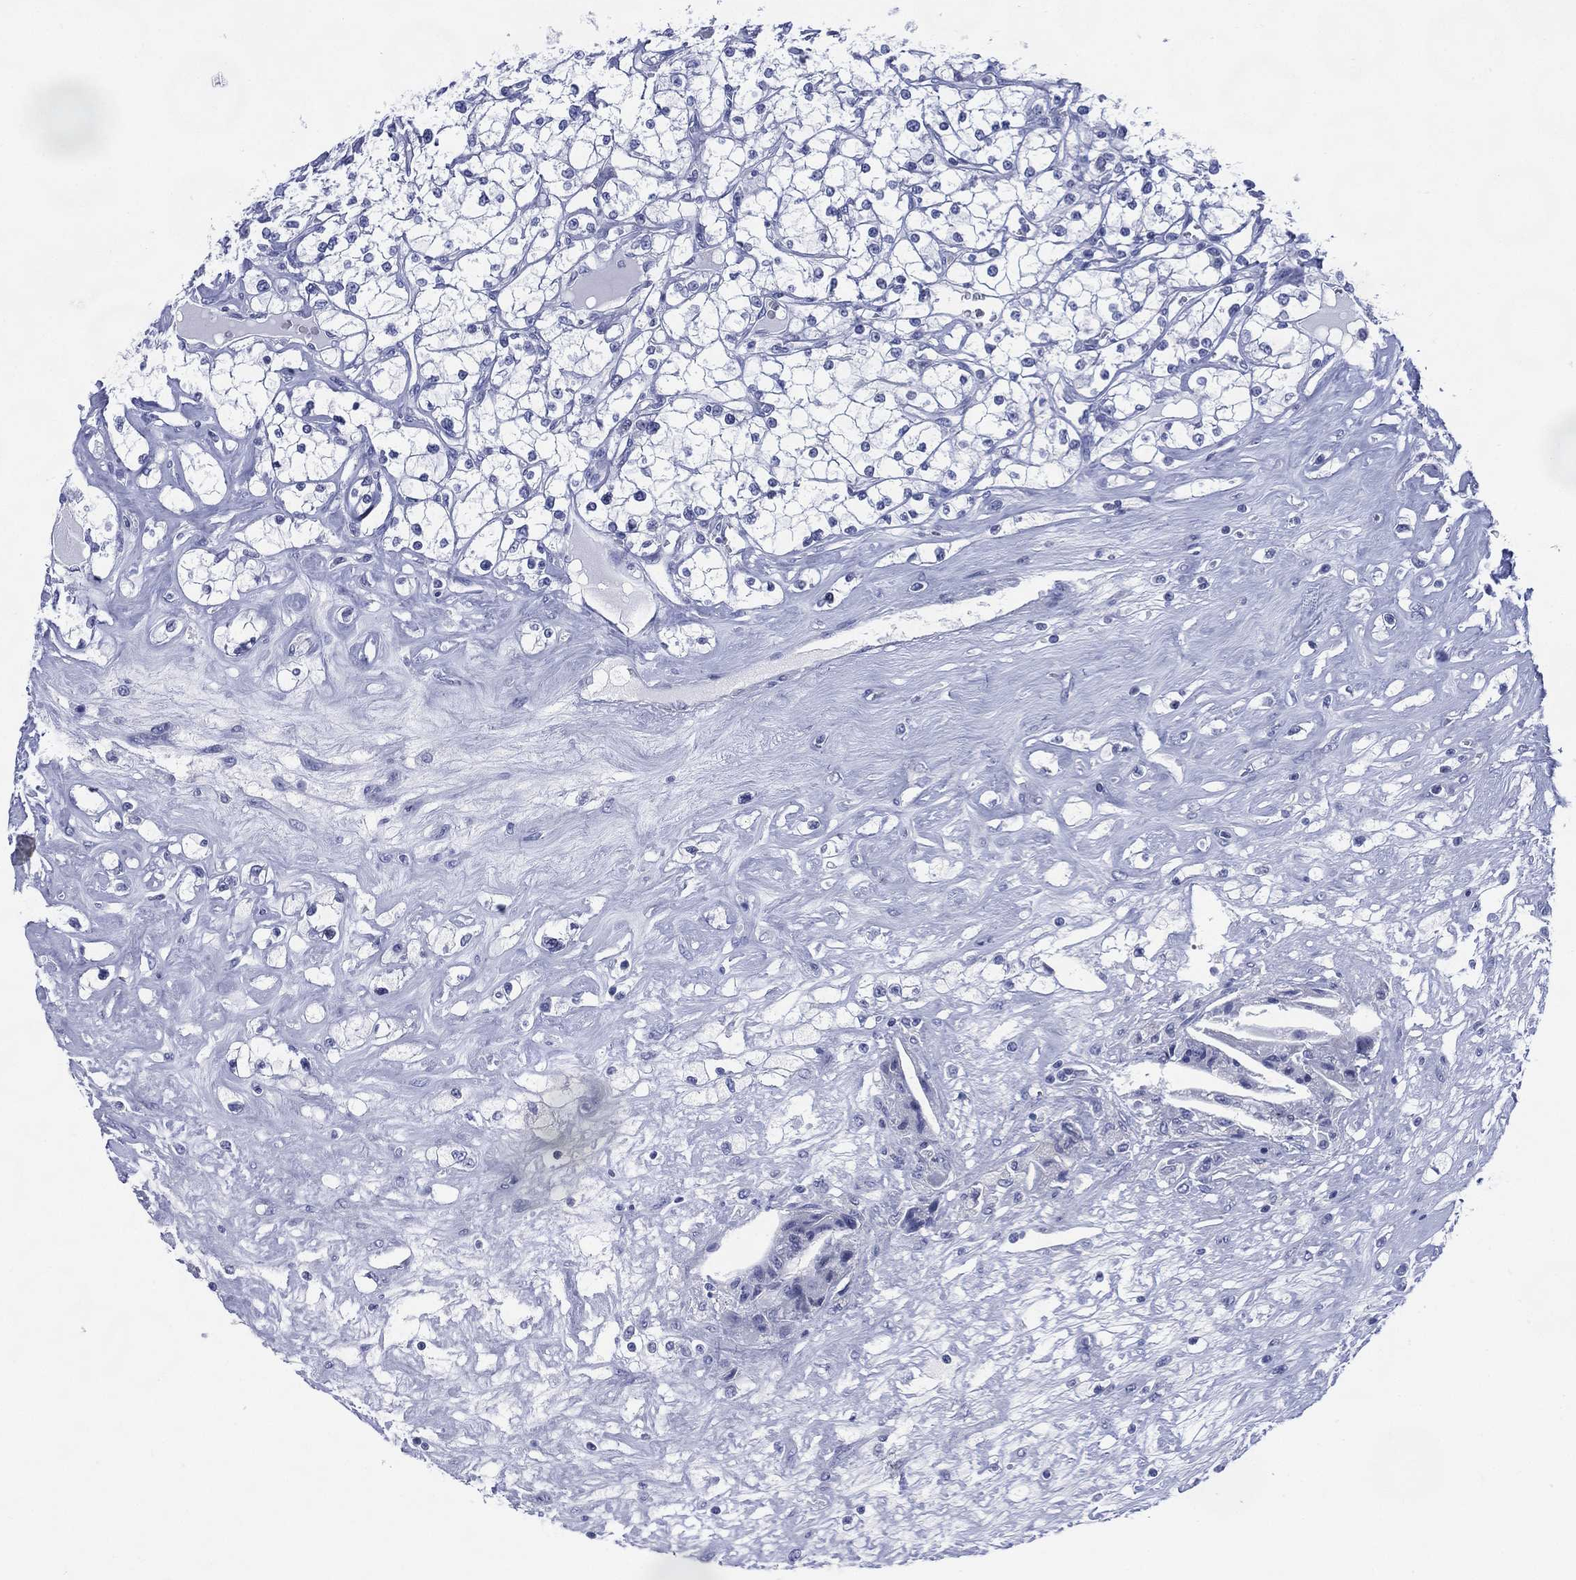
{"staining": {"intensity": "negative", "quantity": "none", "location": "none"}, "tissue": "renal cancer", "cell_type": "Tumor cells", "image_type": "cancer", "snomed": [{"axis": "morphology", "description": "Adenocarcinoma, NOS"}, {"axis": "topography", "description": "Kidney"}], "caption": "Immunohistochemistry (IHC) image of human renal cancer stained for a protein (brown), which reveals no expression in tumor cells.", "gene": "TMEM247", "patient": {"sex": "male", "age": 67}}